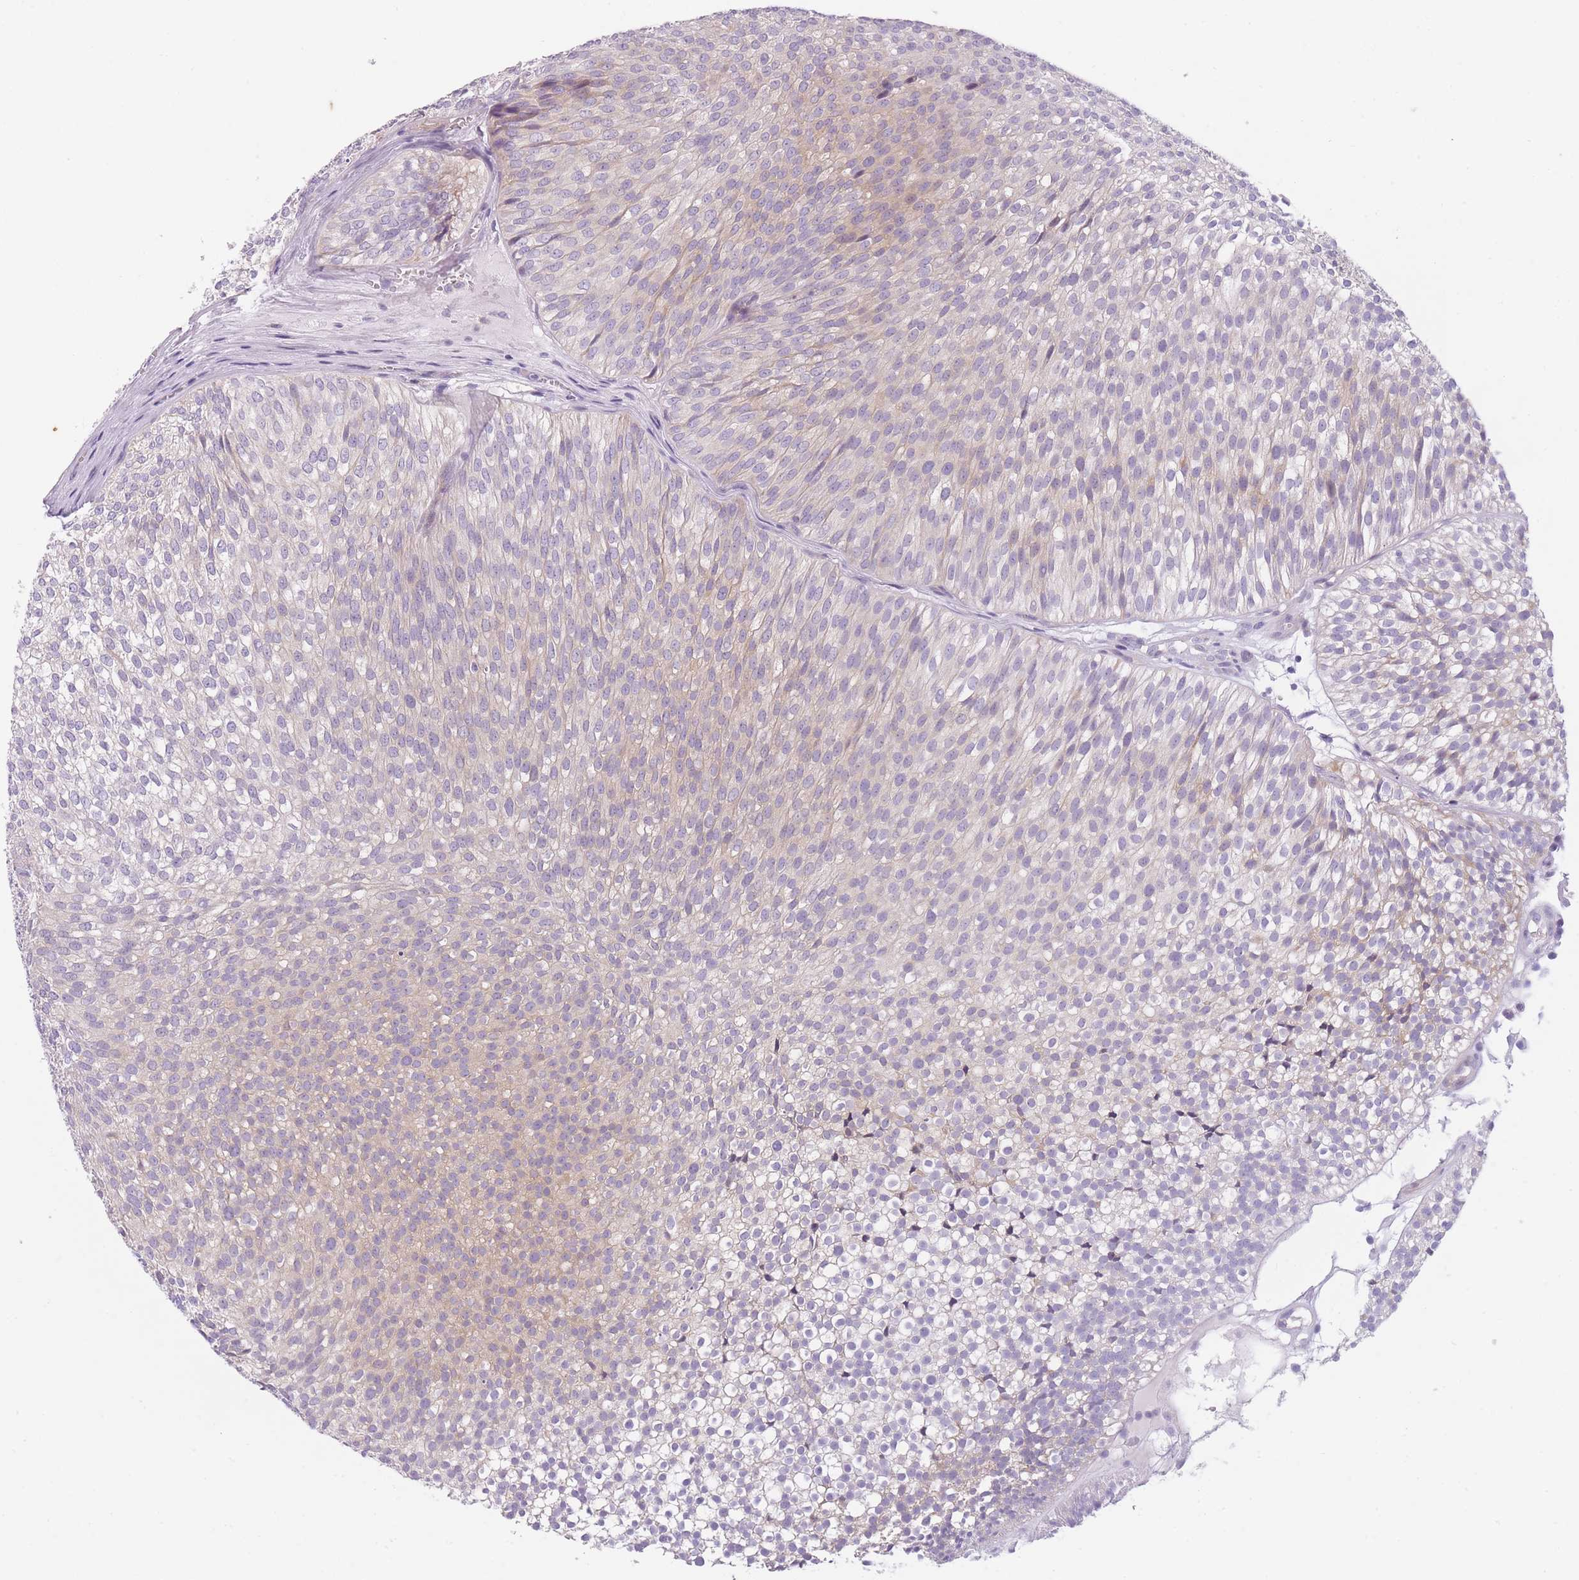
{"staining": {"intensity": "weak", "quantity": "25%-75%", "location": "cytoplasmic/membranous"}, "tissue": "urothelial cancer", "cell_type": "Tumor cells", "image_type": "cancer", "snomed": [{"axis": "morphology", "description": "Urothelial carcinoma, Low grade"}, {"axis": "topography", "description": "Urinary bladder"}], "caption": "The image displays immunohistochemical staining of low-grade urothelial carcinoma. There is weak cytoplasmic/membranous staining is appreciated in approximately 25%-75% of tumor cells.", "gene": "GGT1", "patient": {"sex": "male", "age": 91}}